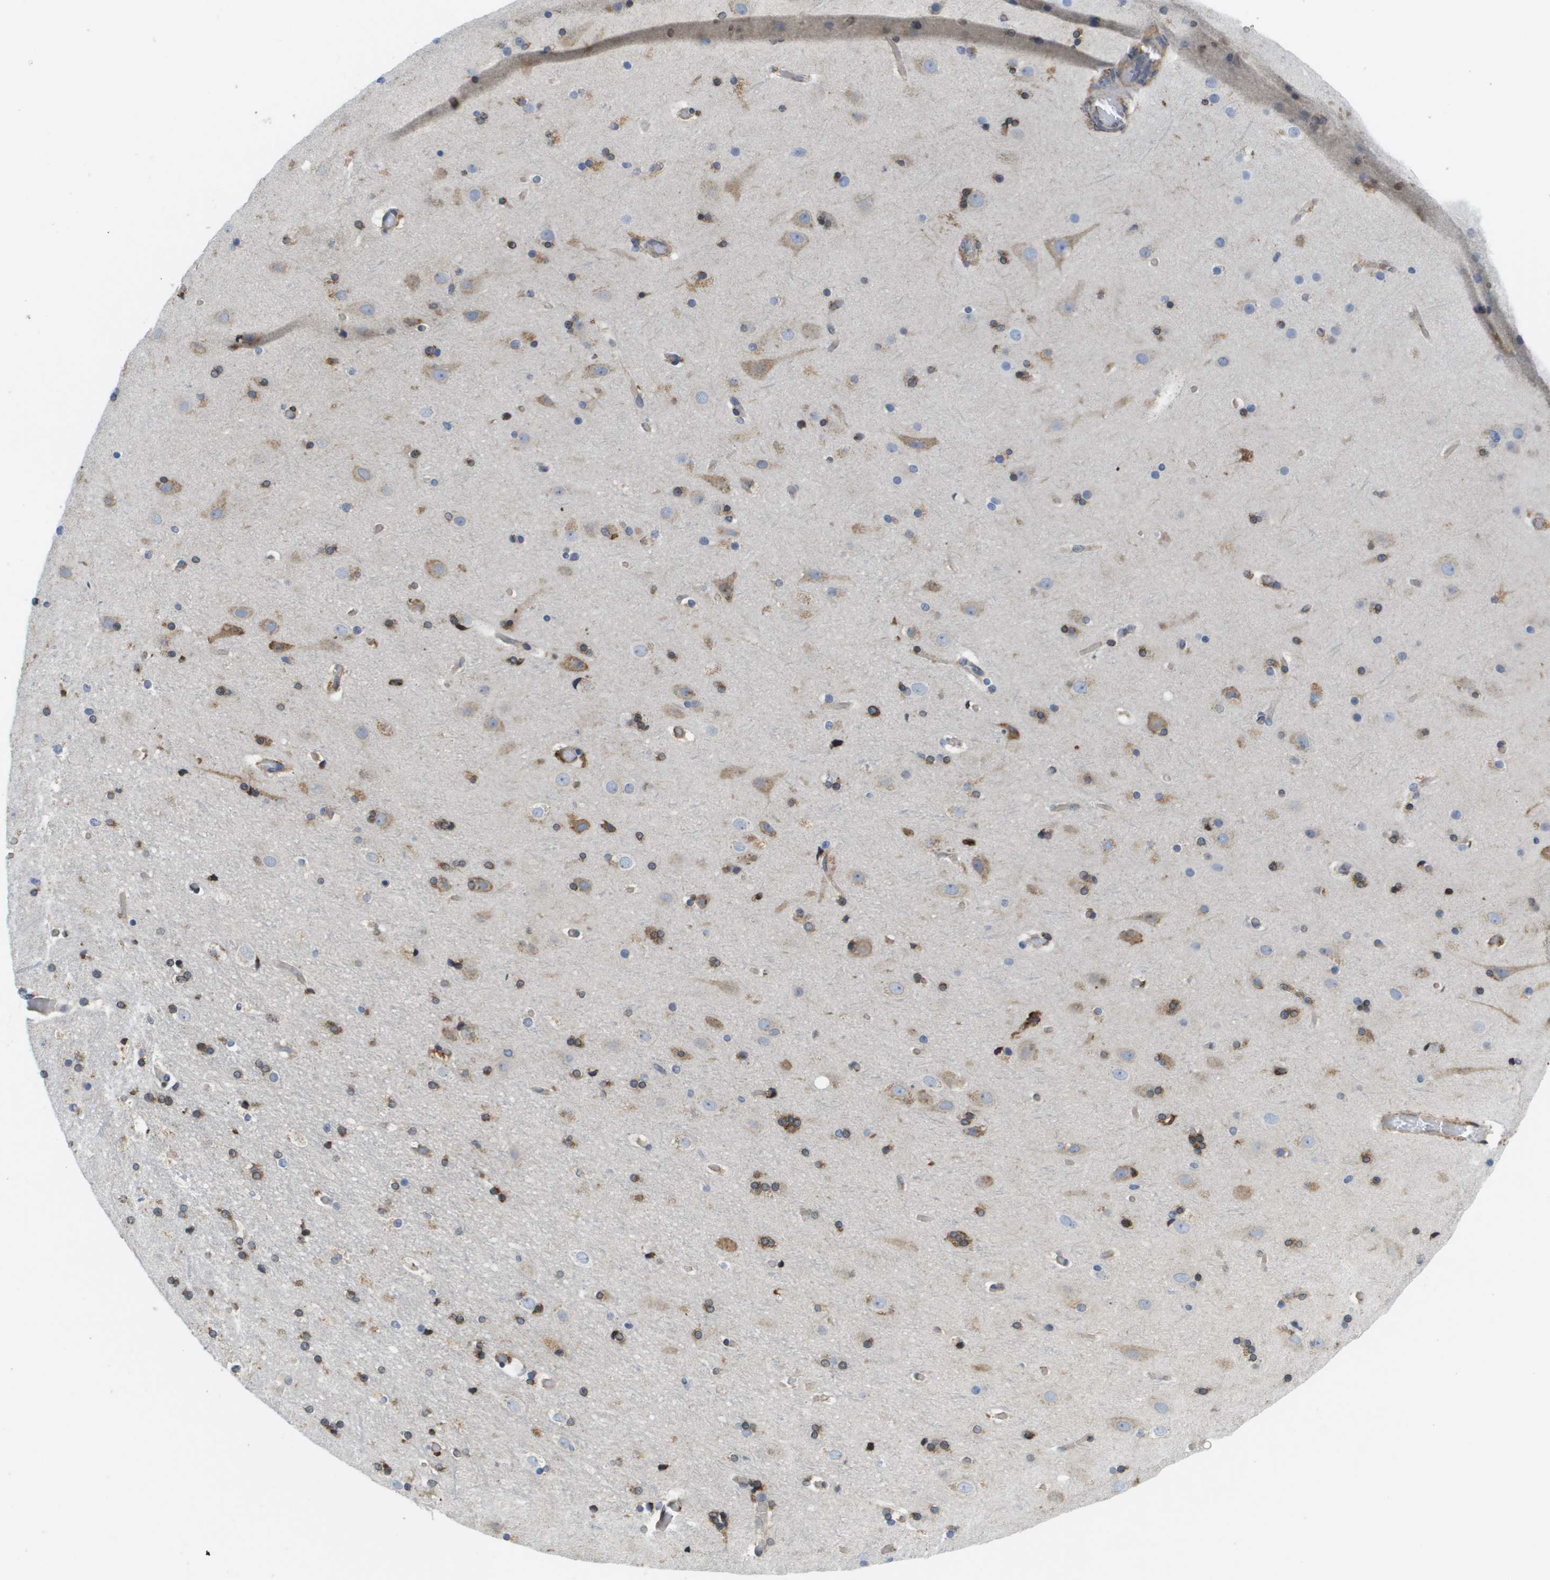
{"staining": {"intensity": "weak", "quantity": ">75%", "location": "cytoplasmic/membranous"}, "tissue": "cerebral cortex", "cell_type": "Endothelial cells", "image_type": "normal", "snomed": [{"axis": "morphology", "description": "Normal tissue, NOS"}, {"axis": "topography", "description": "Cerebral cortex"}], "caption": "Immunohistochemical staining of unremarkable cerebral cortex demonstrates weak cytoplasmic/membranous protein staining in approximately >75% of endothelial cells.", "gene": "ST3GAL2", "patient": {"sex": "male", "age": 57}}